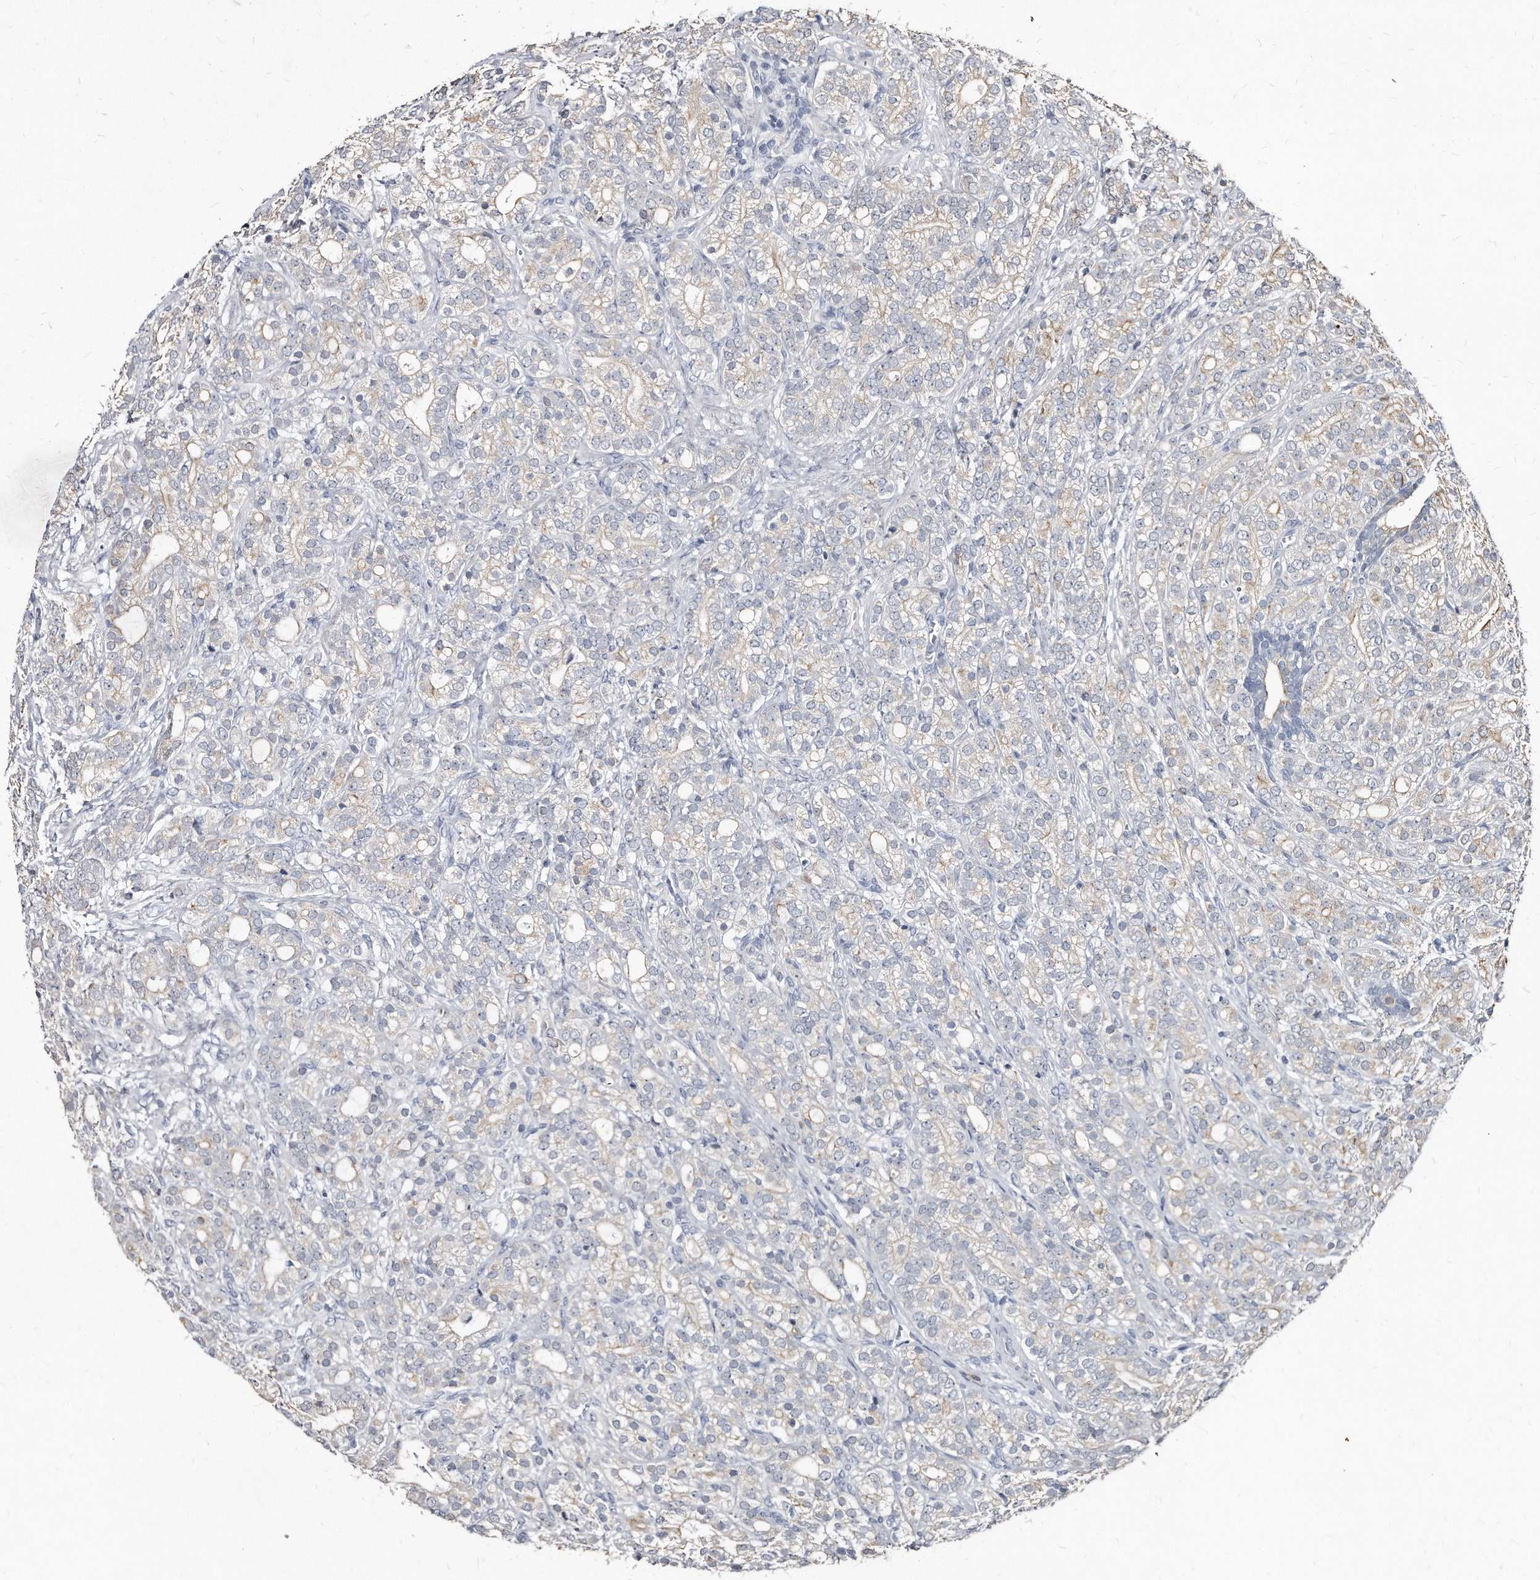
{"staining": {"intensity": "negative", "quantity": "none", "location": "none"}, "tissue": "prostate cancer", "cell_type": "Tumor cells", "image_type": "cancer", "snomed": [{"axis": "morphology", "description": "Adenocarcinoma, High grade"}, {"axis": "topography", "description": "Prostate"}], "caption": "IHC of prostate cancer shows no positivity in tumor cells.", "gene": "KLHDC3", "patient": {"sex": "male", "age": 57}}